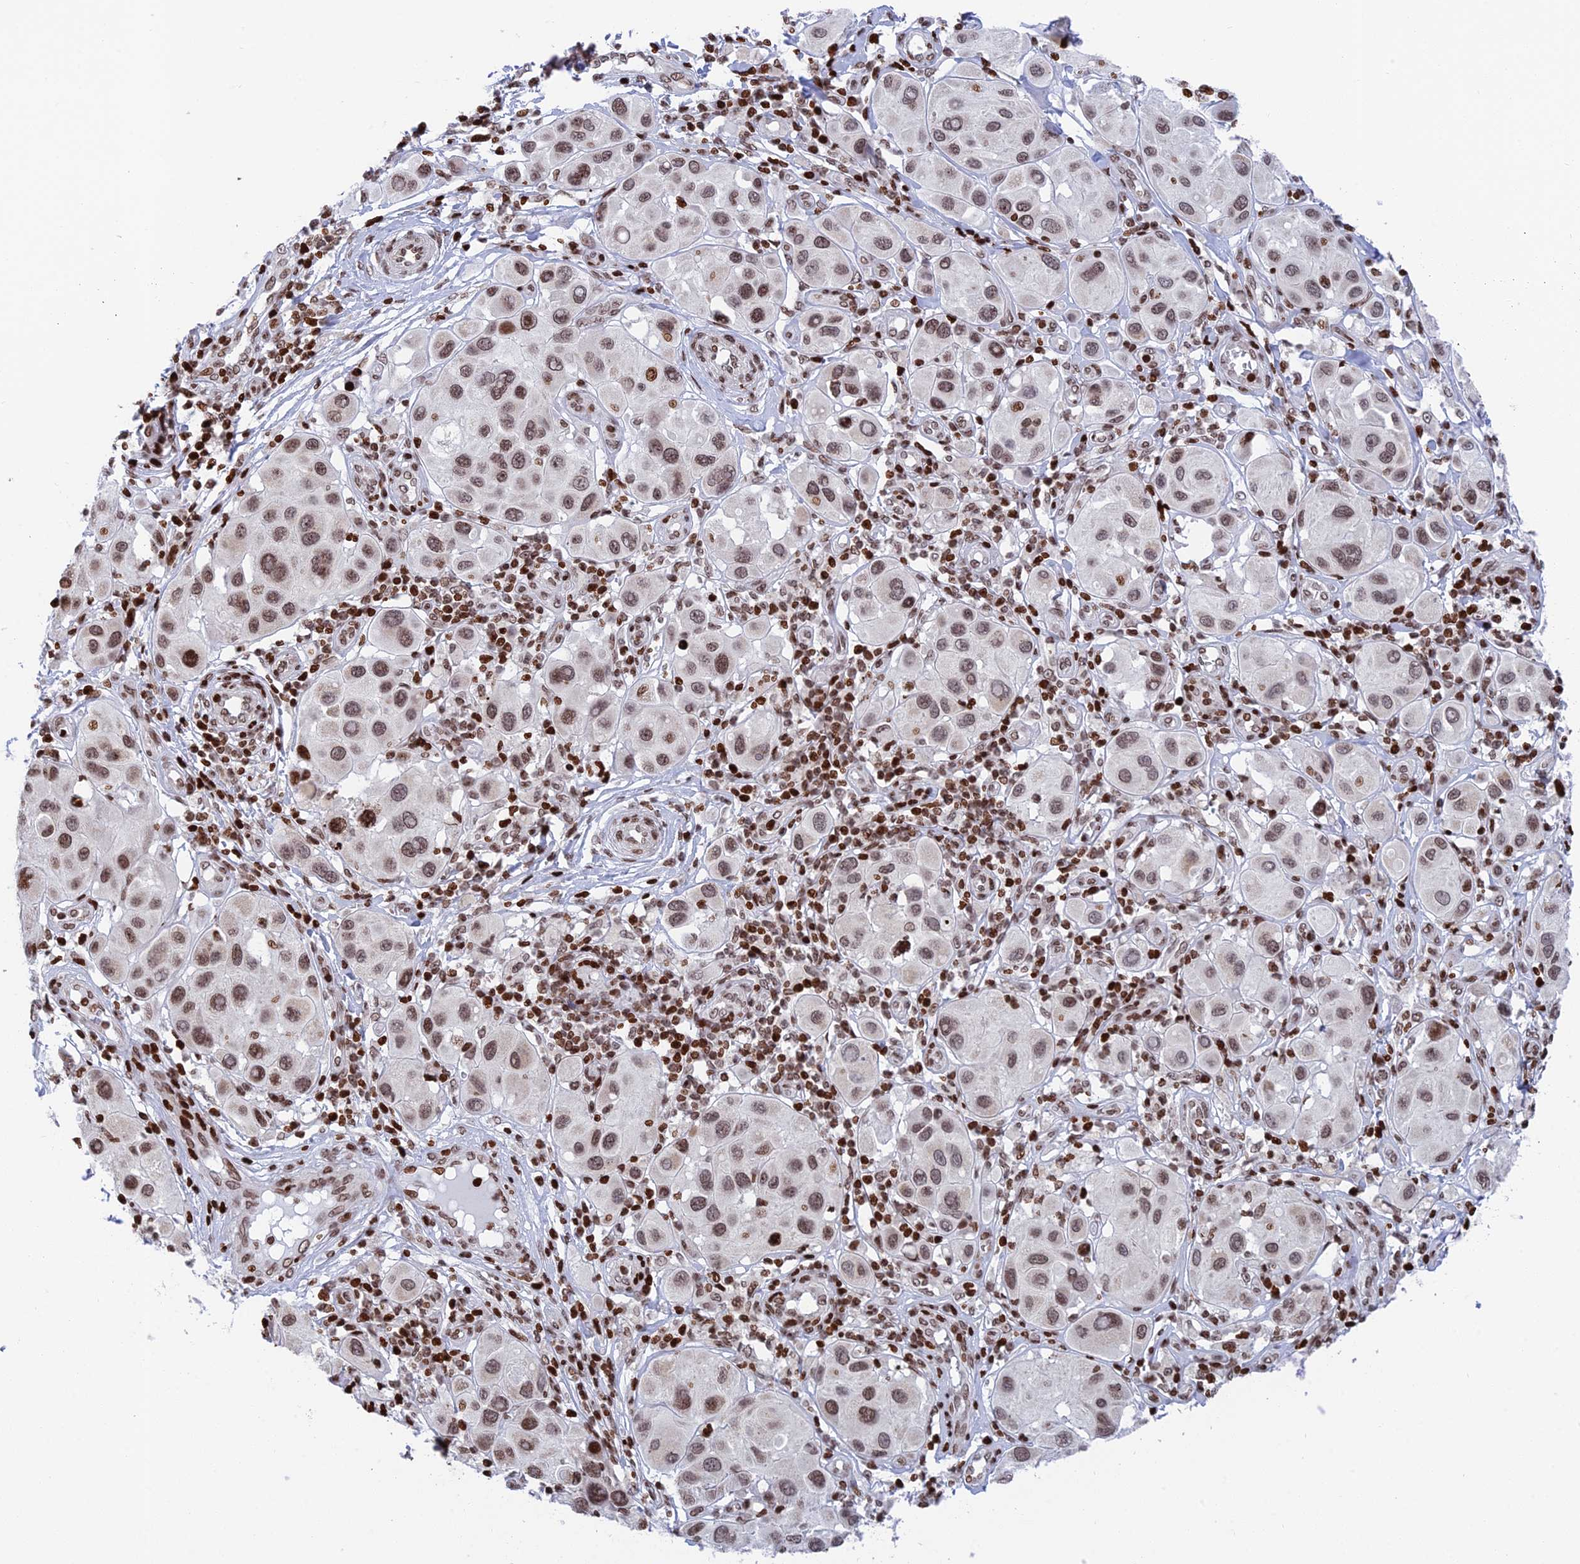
{"staining": {"intensity": "weak", "quantity": ">75%", "location": "nuclear"}, "tissue": "melanoma", "cell_type": "Tumor cells", "image_type": "cancer", "snomed": [{"axis": "morphology", "description": "Malignant melanoma, Metastatic site"}, {"axis": "topography", "description": "Skin"}], "caption": "Malignant melanoma (metastatic site) stained with immunohistochemistry (IHC) exhibits weak nuclear positivity in about >75% of tumor cells. Using DAB (3,3'-diaminobenzidine) (brown) and hematoxylin (blue) stains, captured at high magnification using brightfield microscopy.", "gene": "RPAP1", "patient": {"sex": "male", "age": 41}}